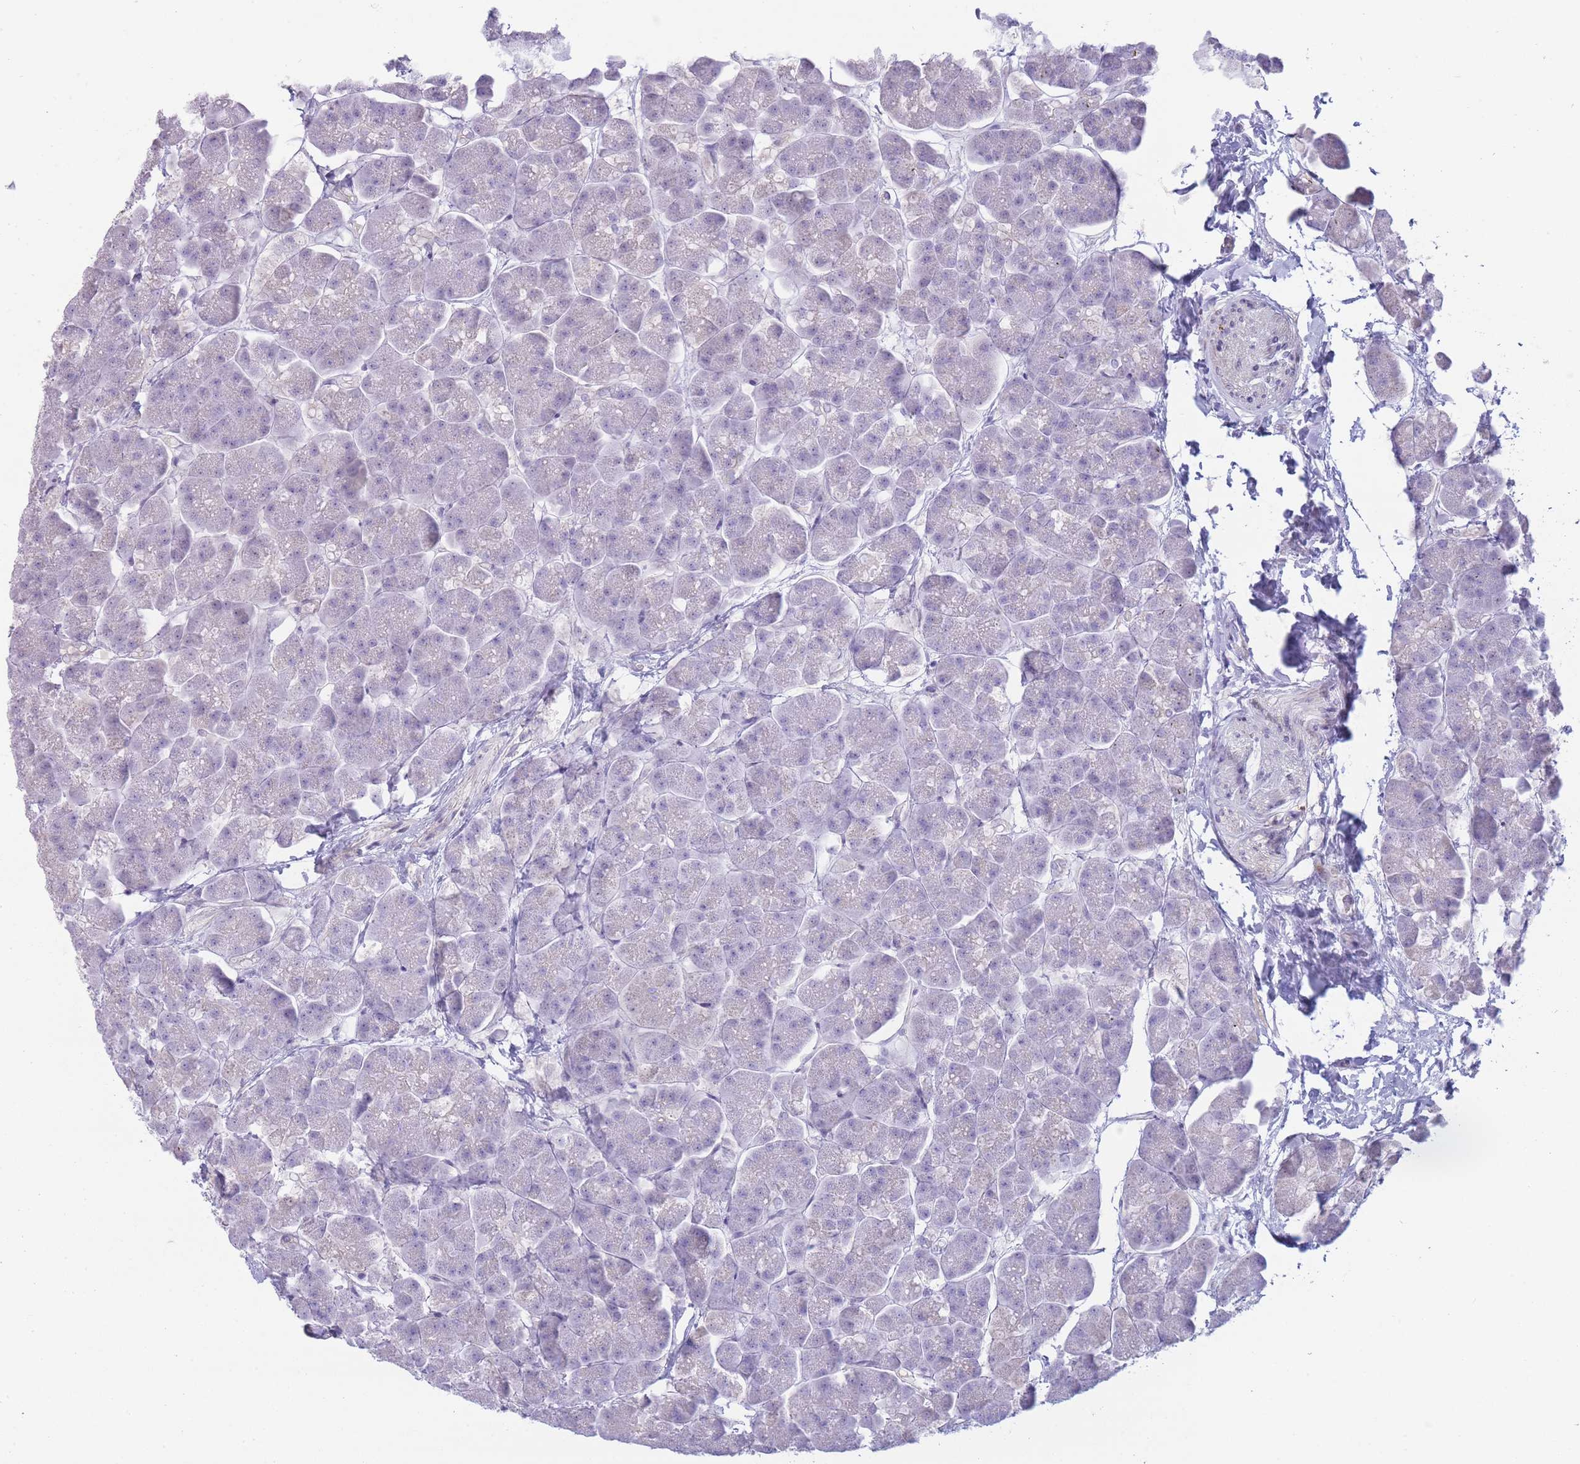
{"staining": {"intensity": "weak", "quantity": "<25%", "location": "cytoplasmic/membranous"}, "tissue": "pancreas", "cell_type": "Exocrine glandular cells", "image_type": "normal", "snomed": [{"axis": "morphology", "description": "Normal tissue, NOS"}, {"axis": "topography", "description": "Pancreas"}, {"axis": "topography", "description": "Peripheral nerve tissue"}], "caption": "Immunohistochemical staining of normal pancreas reveals no significant positivity in exocrine glandular cells. (DAB (3,3'-diaminobenzidine) immunohistochemistry (IHC) with hematoxylin counter stain).", "gene": "UTP14A", "patient": {"sex": "male", "age": 54}}